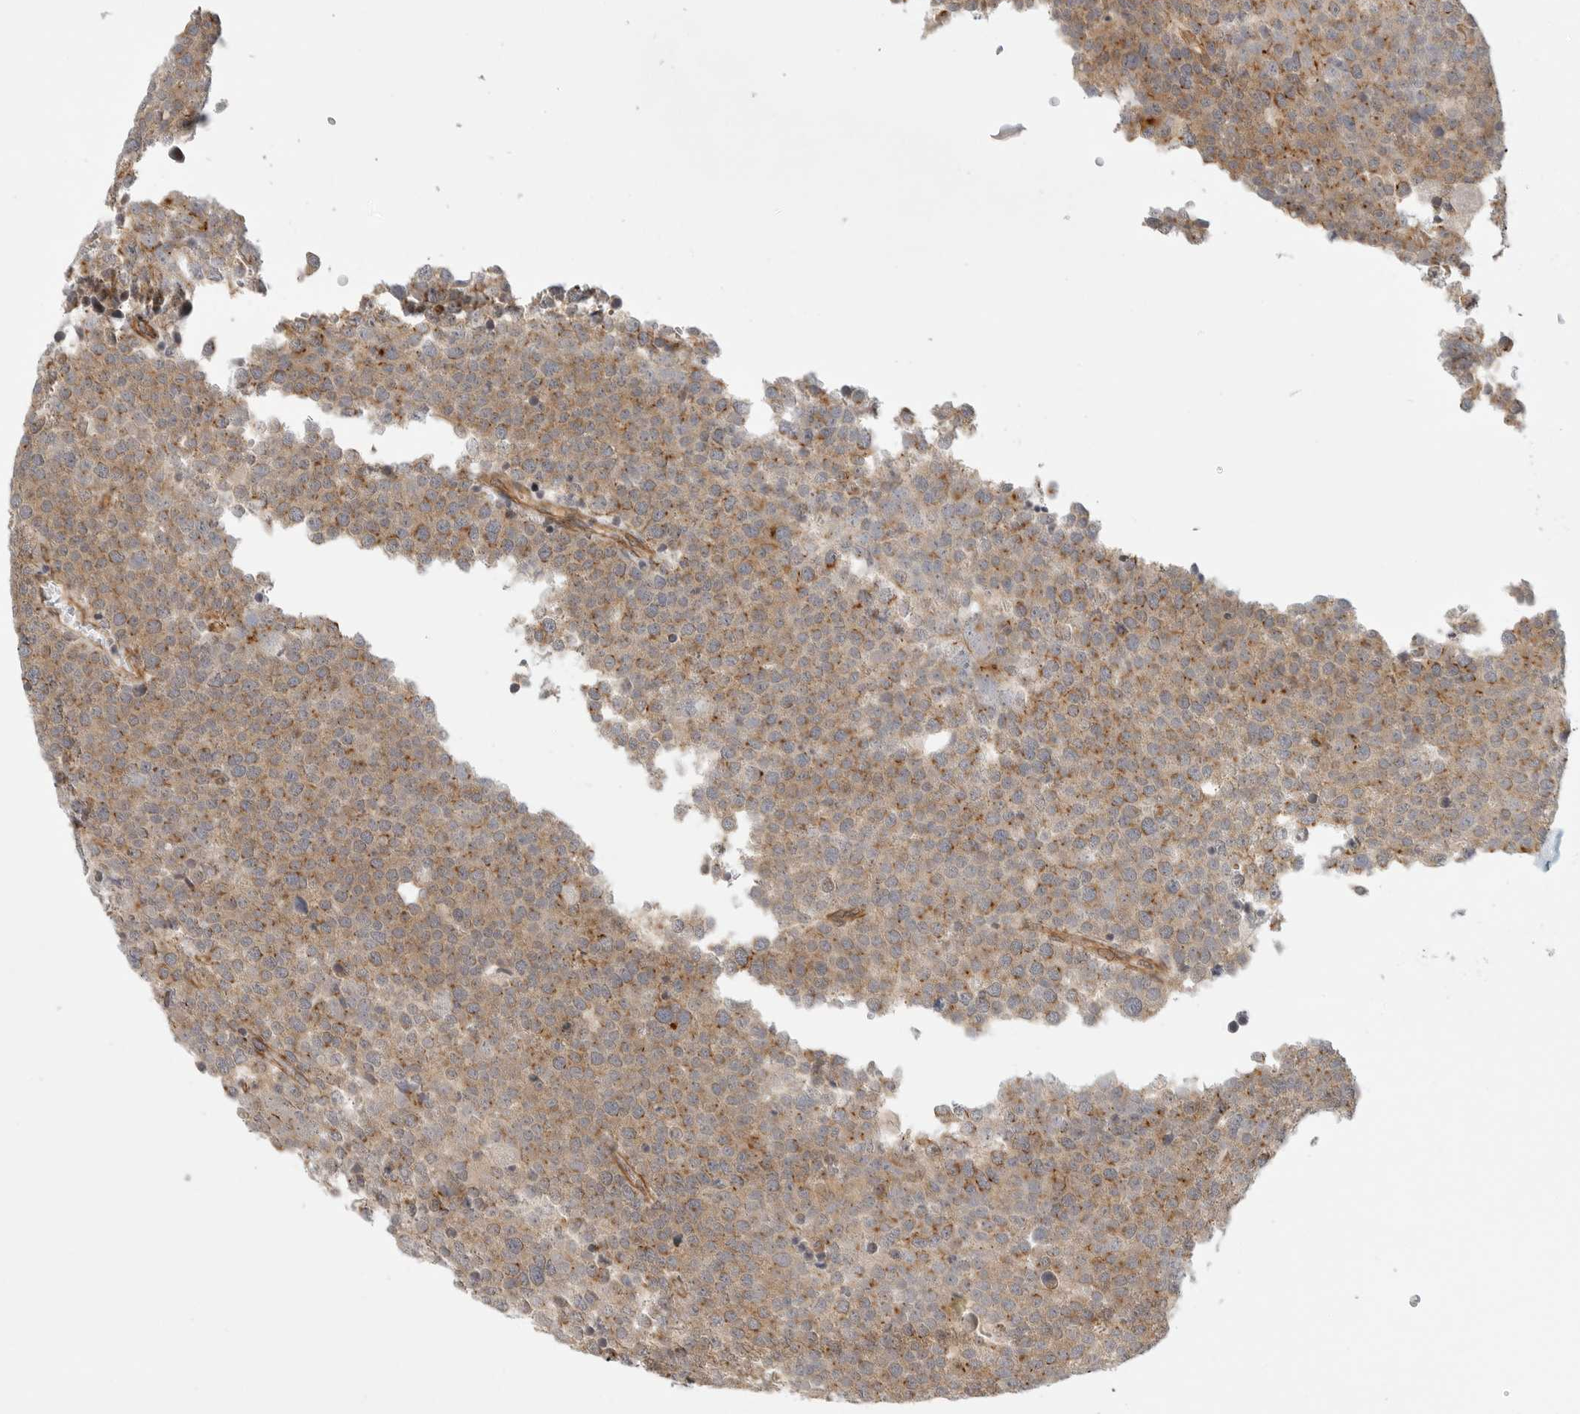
{"staining": {"intensity": "moderate", "quantity": ">75%", "location": "cytoplasmic/membranous"}, "tissue": "testis cancer", "cell_type": "Tumor cells", "image_type": "cancer", "snomed": [{"axis": "morphology", "description": "Seminoma, NOS"}, {"axis": "topography", "description": "Testis"}], "caption": "Protein staining shows moderate cytoplasmic/membranous expression in about >75% of tumor cells in seminoma (testis).", "gene": "ATOH7", "patient": {"sex": "male", "age": 71}}